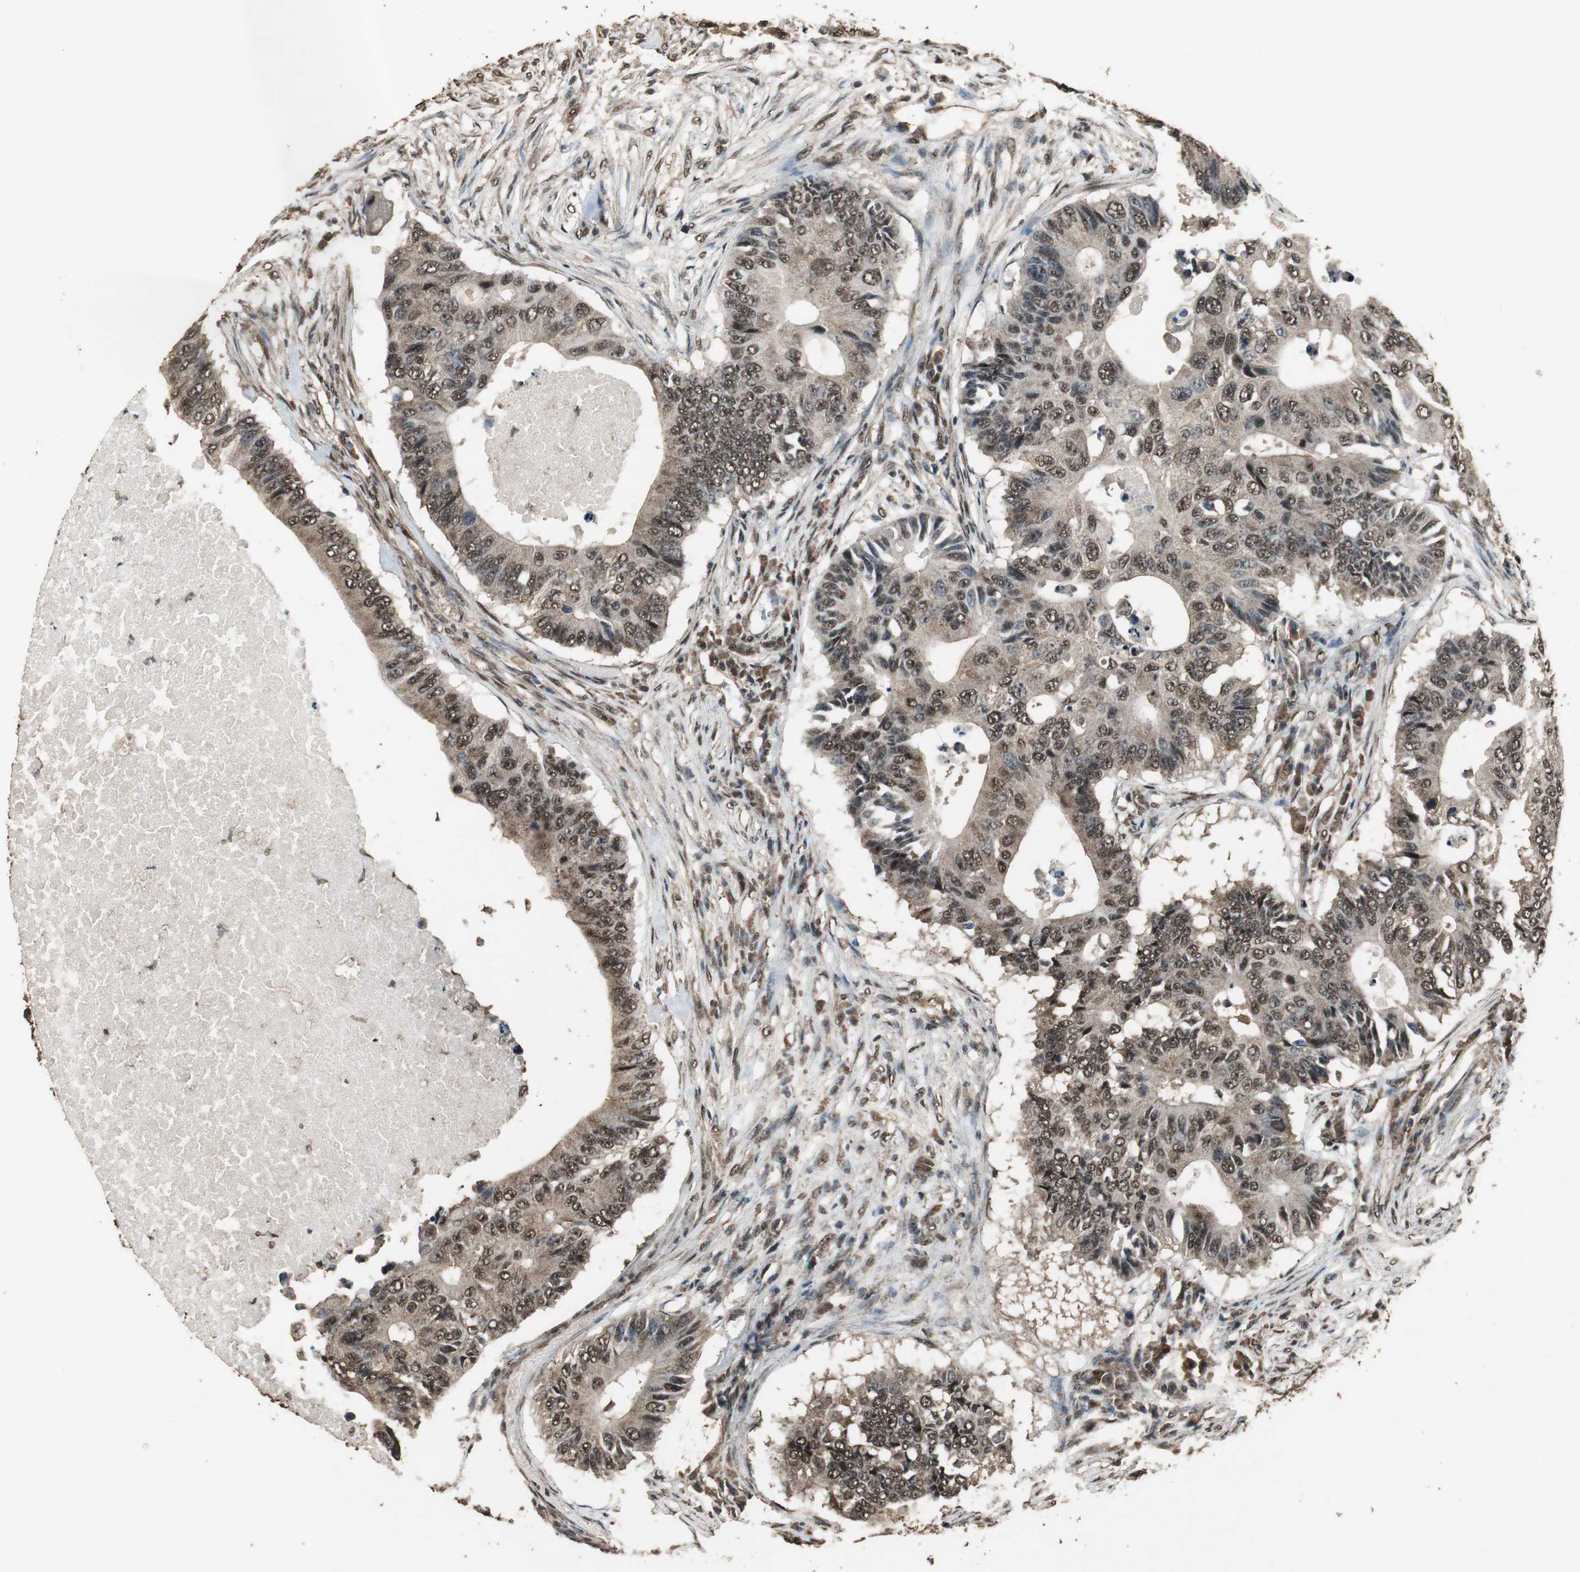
{"staining": {"intensity": "moderate", "quantity": ">75%", "location": "cytoplasmic/membranous,nuclear"}, "tissue": "colorectal cancer", "cell_type": "Tumor cells", "image_type": "cancer", "snomed": [{"axis": "morphology", "description": "Adenocarcinoma, NOS"}, {"axis": "topography", "description": "Colon"}], "caption": "A photomicrograph of human adenocarcinoma (colorectal) stained for a protein reveals moderate cytoplasmic/membranous and nuclear brown staining in tumor cells. (brown staining indicates protein expression, while blue staining denotes nuclei).", "gene": "PPP1R13B", "patient": {"sex": "male", "age": 71}}